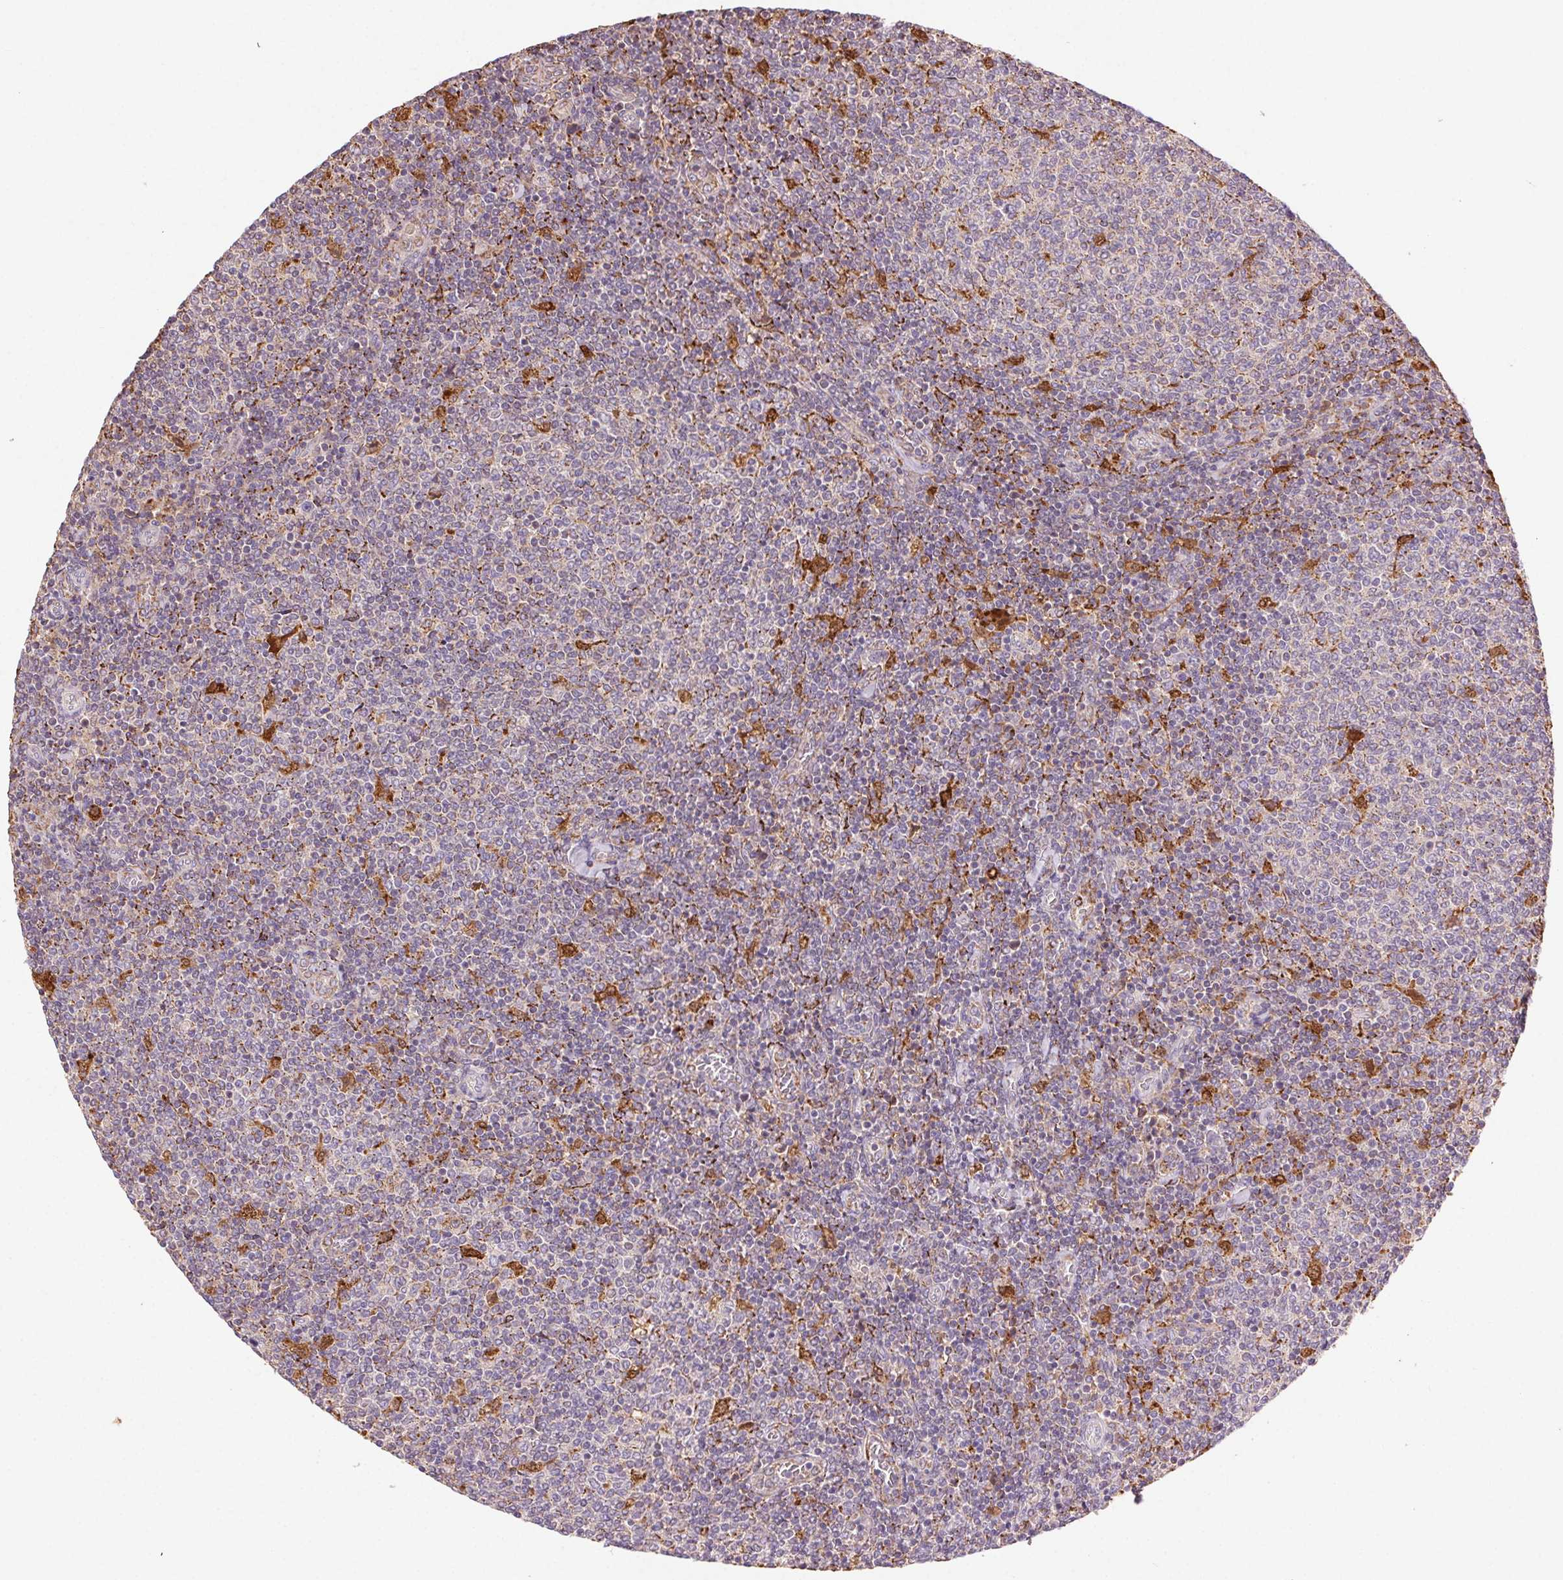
{"staining": {"intensity": "negative", "quantity": "none", "location": "none"}, "tissue": "lymphoma", "cell_type": "Tumor cells", "image_type": "cancer", "snomed": [{"axis": "morphology", "description": "Malignant lymphoma, non-Hodgkin's type, Low grade"}, {"axis": "topography", "description": "Lymph node"}], "caption": "The photomicrograph exhibits no significant positivity in tumor cells of low-grade malignant lymphoma, non-Hodgkin's type.", "gene": "FNBP1L", "patient": {"sex": "male", "age": 52}}